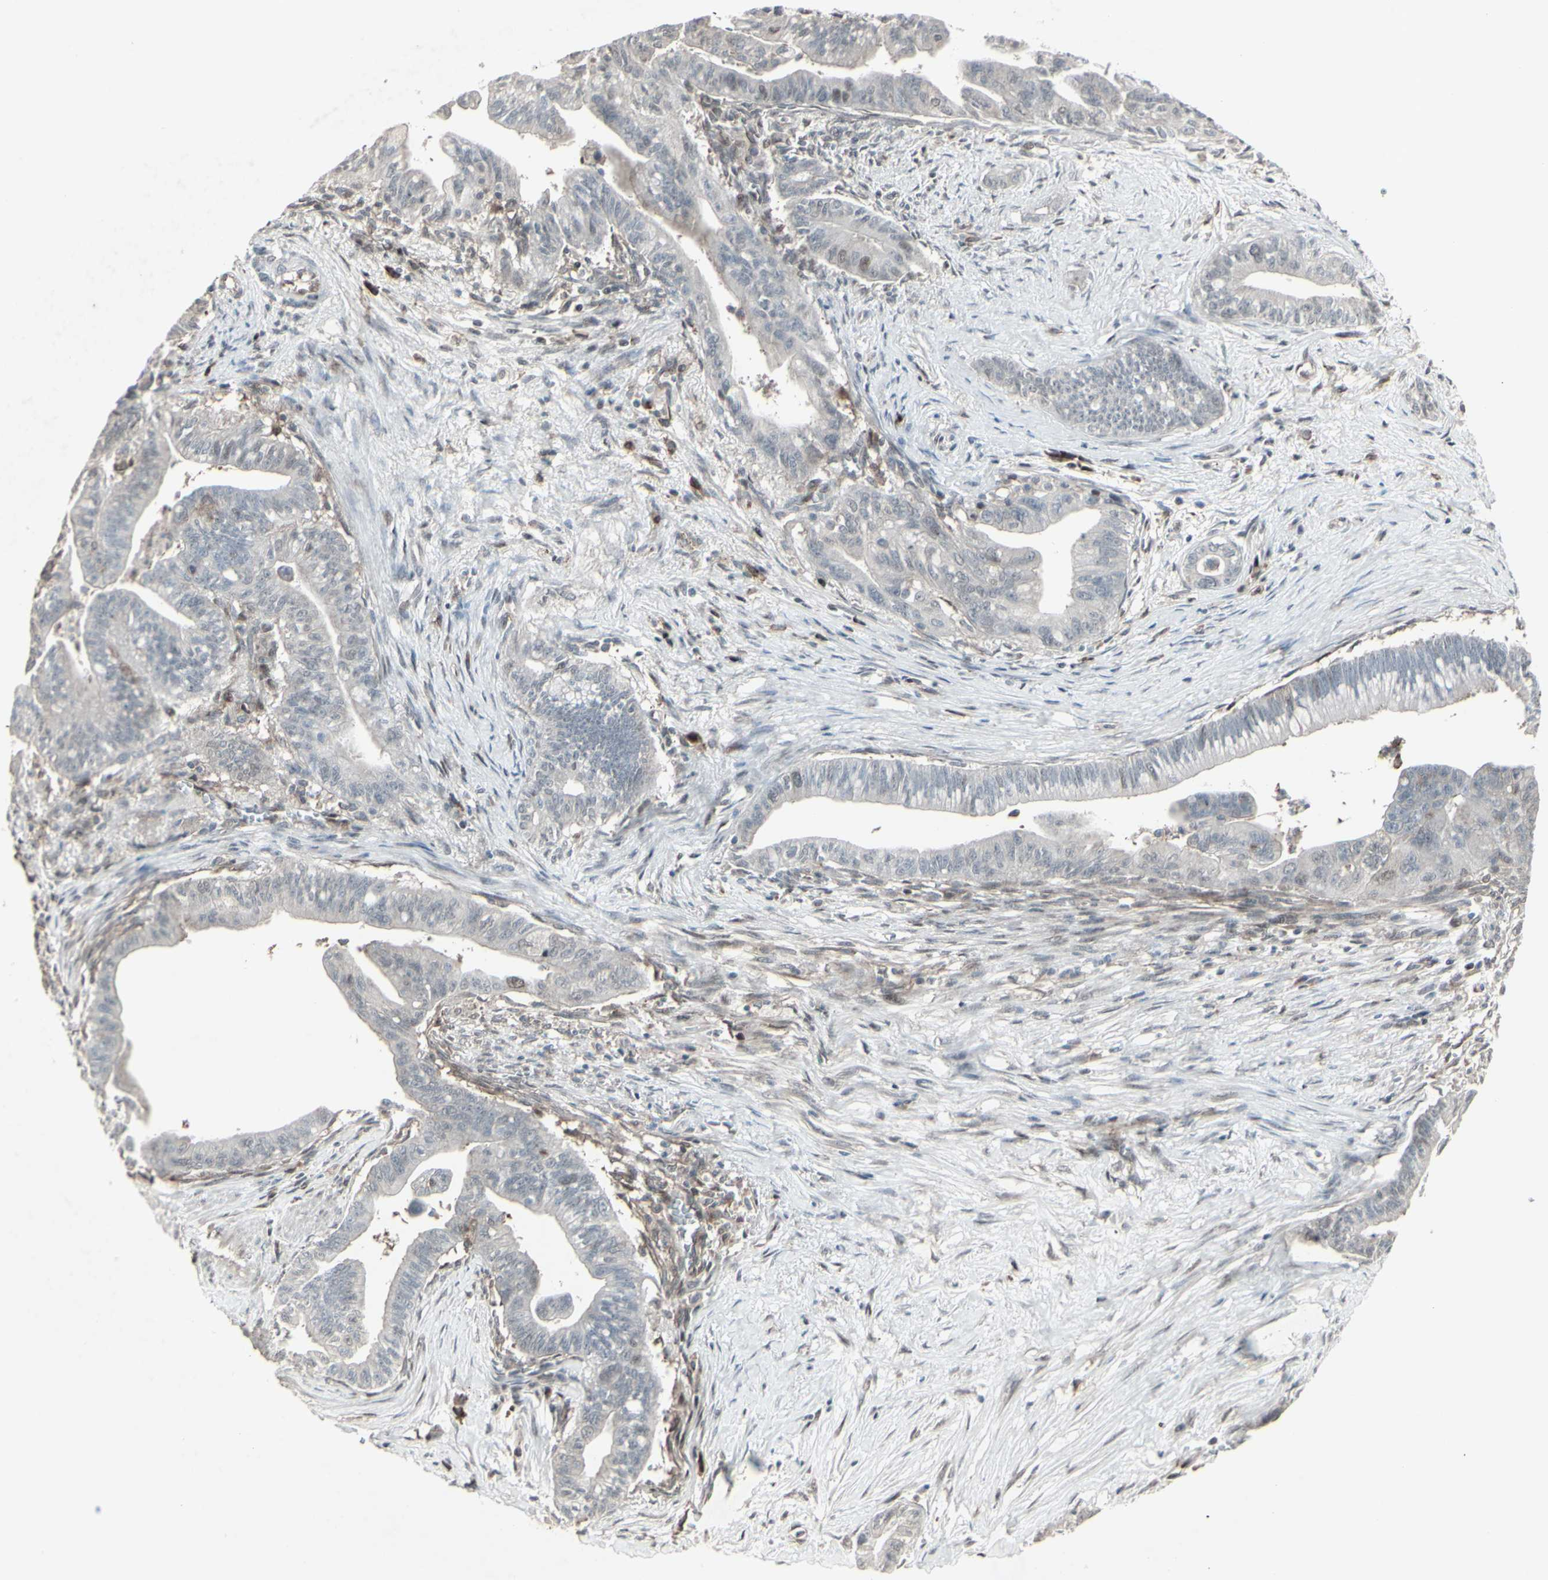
{"staining": {"intensity": "negative", "quantity": "none", "location": "none"}, "tissue": "pancreatic cancer", "cell_type": "Tumor cells", "image_type": "cancer", "snomed": [{"axis": "morphology", "description": "Adenocarcinoma, NOS"}, {"axis": "topography", "description": "Pancreas"}], "caption": "Tumor cells show no significant staining in pancreatic adenocarcinoma.", "gene": "CD33", "patient": {"sex": "male", "age": 70}}